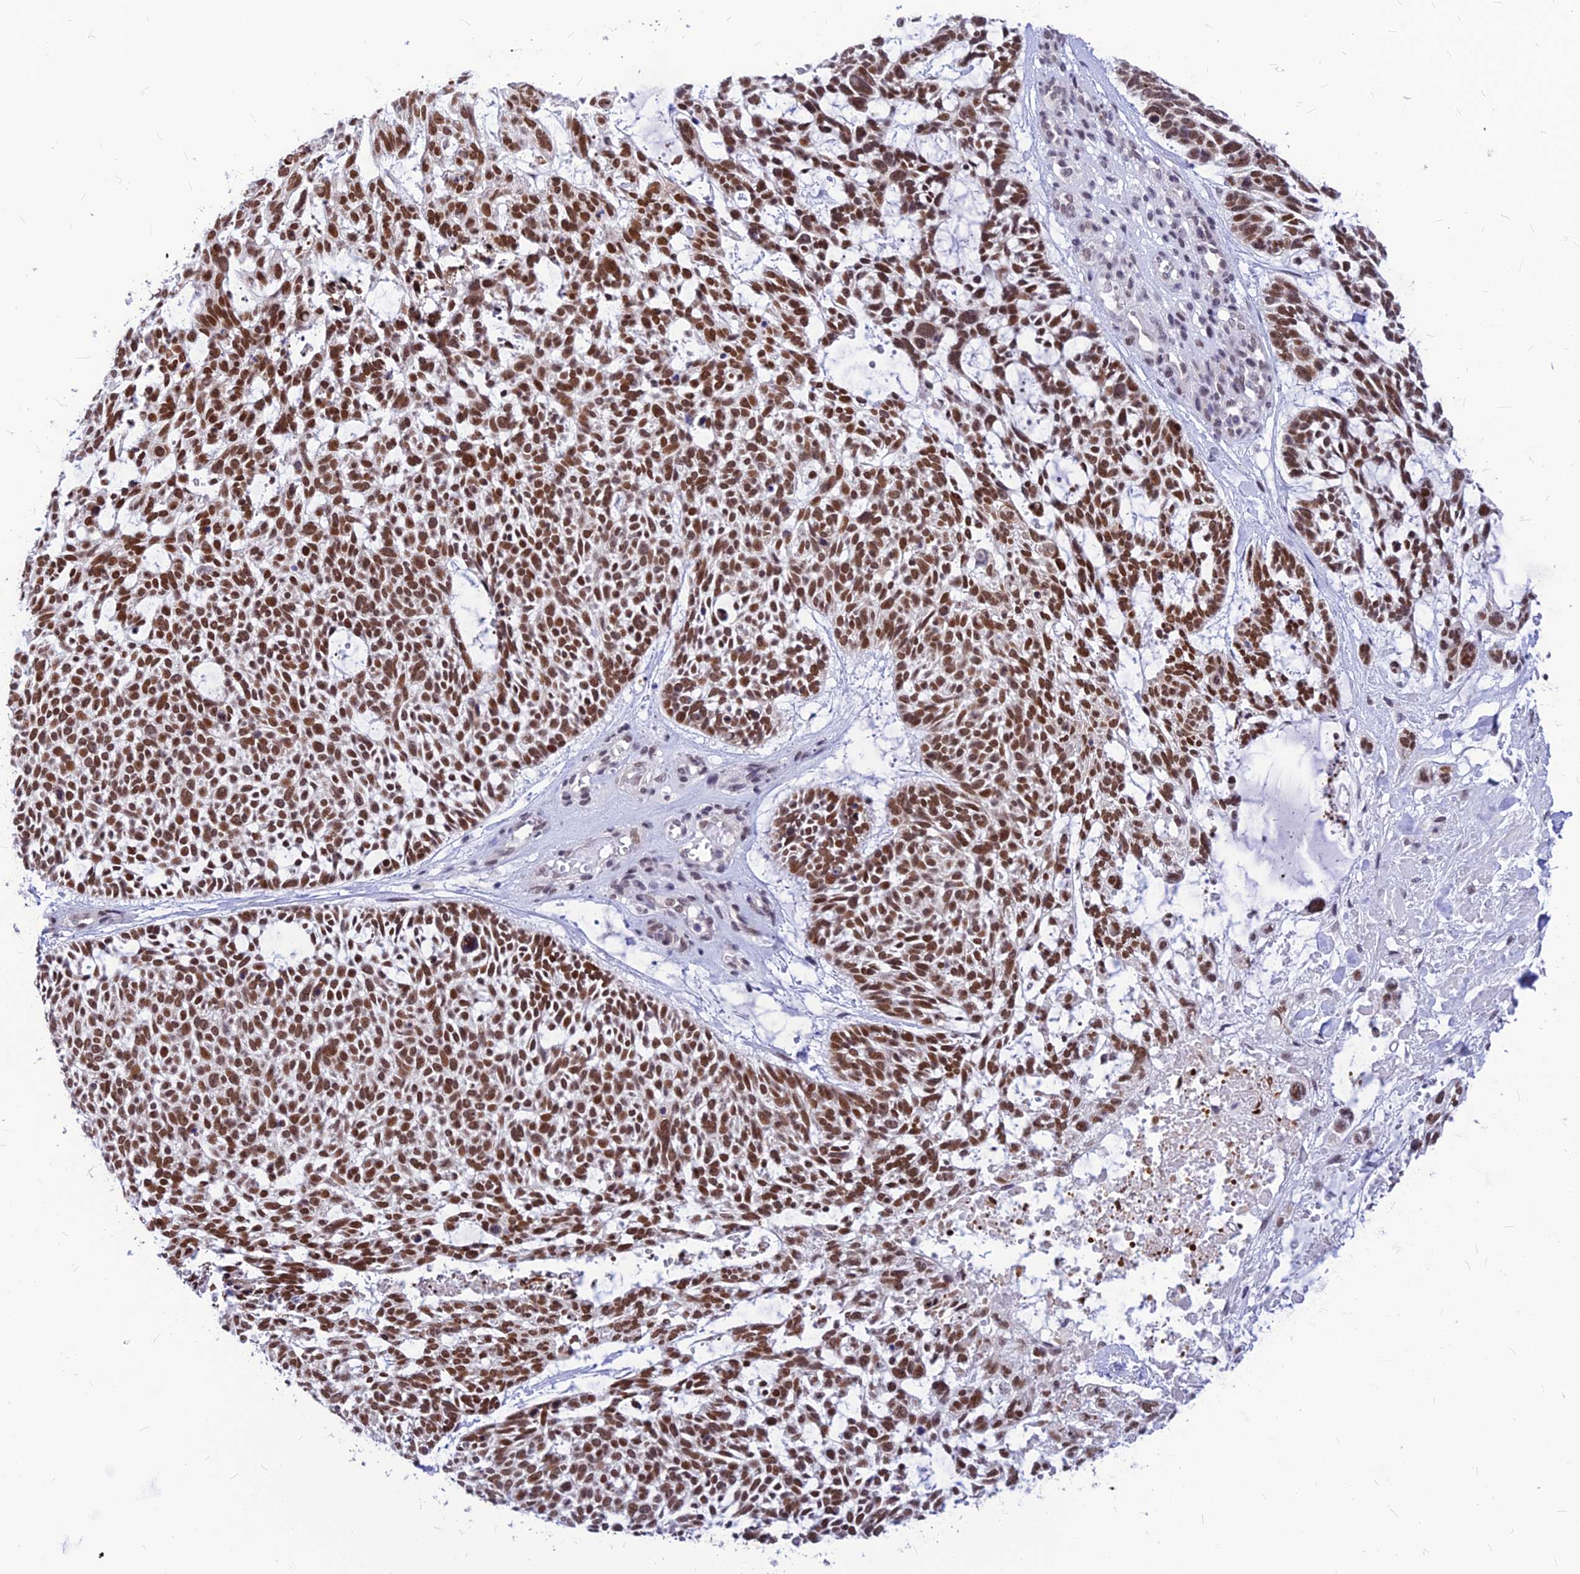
{"staining": {"intensity": "strong", "quantity": ">75%", "location": "nuclear"}, "tissue": "skin cancer", "cell_type": "Tumor cells", "image_type": "cancer", "snomed": [{"axis": "morphology", "description": "Basal cell carcinoma"}, {"axis": "topography", "description": "Skin"}], "caption": "Immunohistochemical staining of human skin cancer (basal cell carcinoma) shows high levels of strong nuclear protein expression in about >75% of tumor cells.", "gene": "KCTD13", "patient": {"sex": "male", "age": 88}}